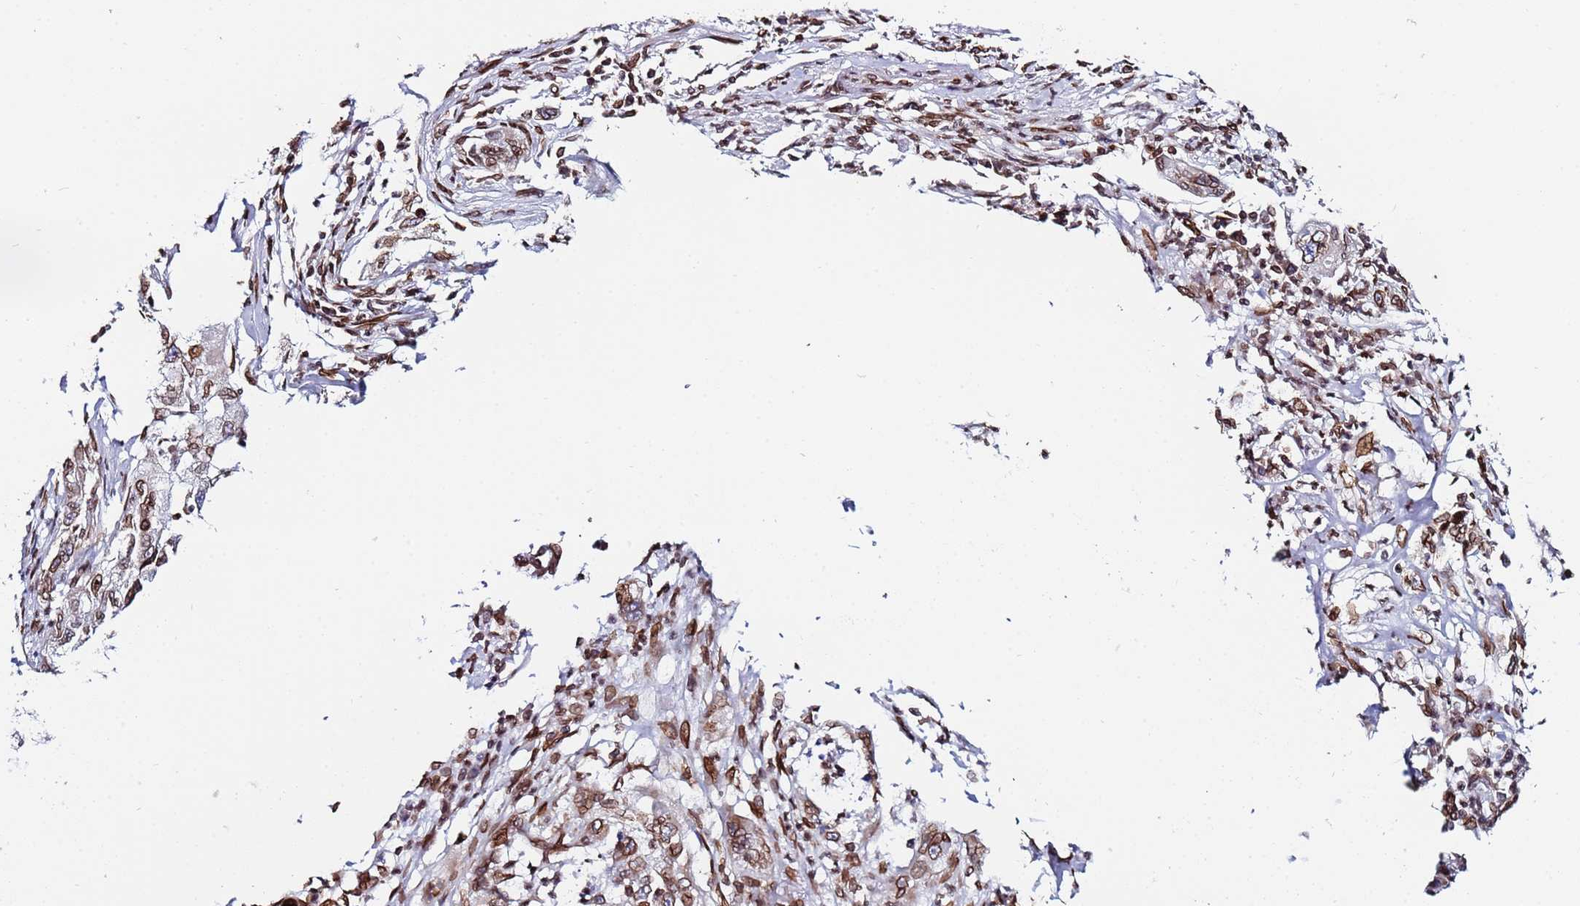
{"staining": {"intensity": "moderate", "quantity": ">75%", "location": "cytoplasmic/membranous,nuclear"}, "tissue": "pancreatic cancer", "cell_type": "Tumor cells", "image_type": "cancer", "snomed": [{"axis": "morphology", "description": "Adenocarcinoma, NOS"}, {"axis": "topography", "description": "Pancreas"}], "caption": "Protein analysis of pancreatic cancer (adenocarcinoma) tissue demonstrates moderate cytoplasmic/membranous and nuclear staining in approximately >75% of tumor cells.", "gene": "TOR1AIP1", "patient": {"sex": "female", "age": 78}}